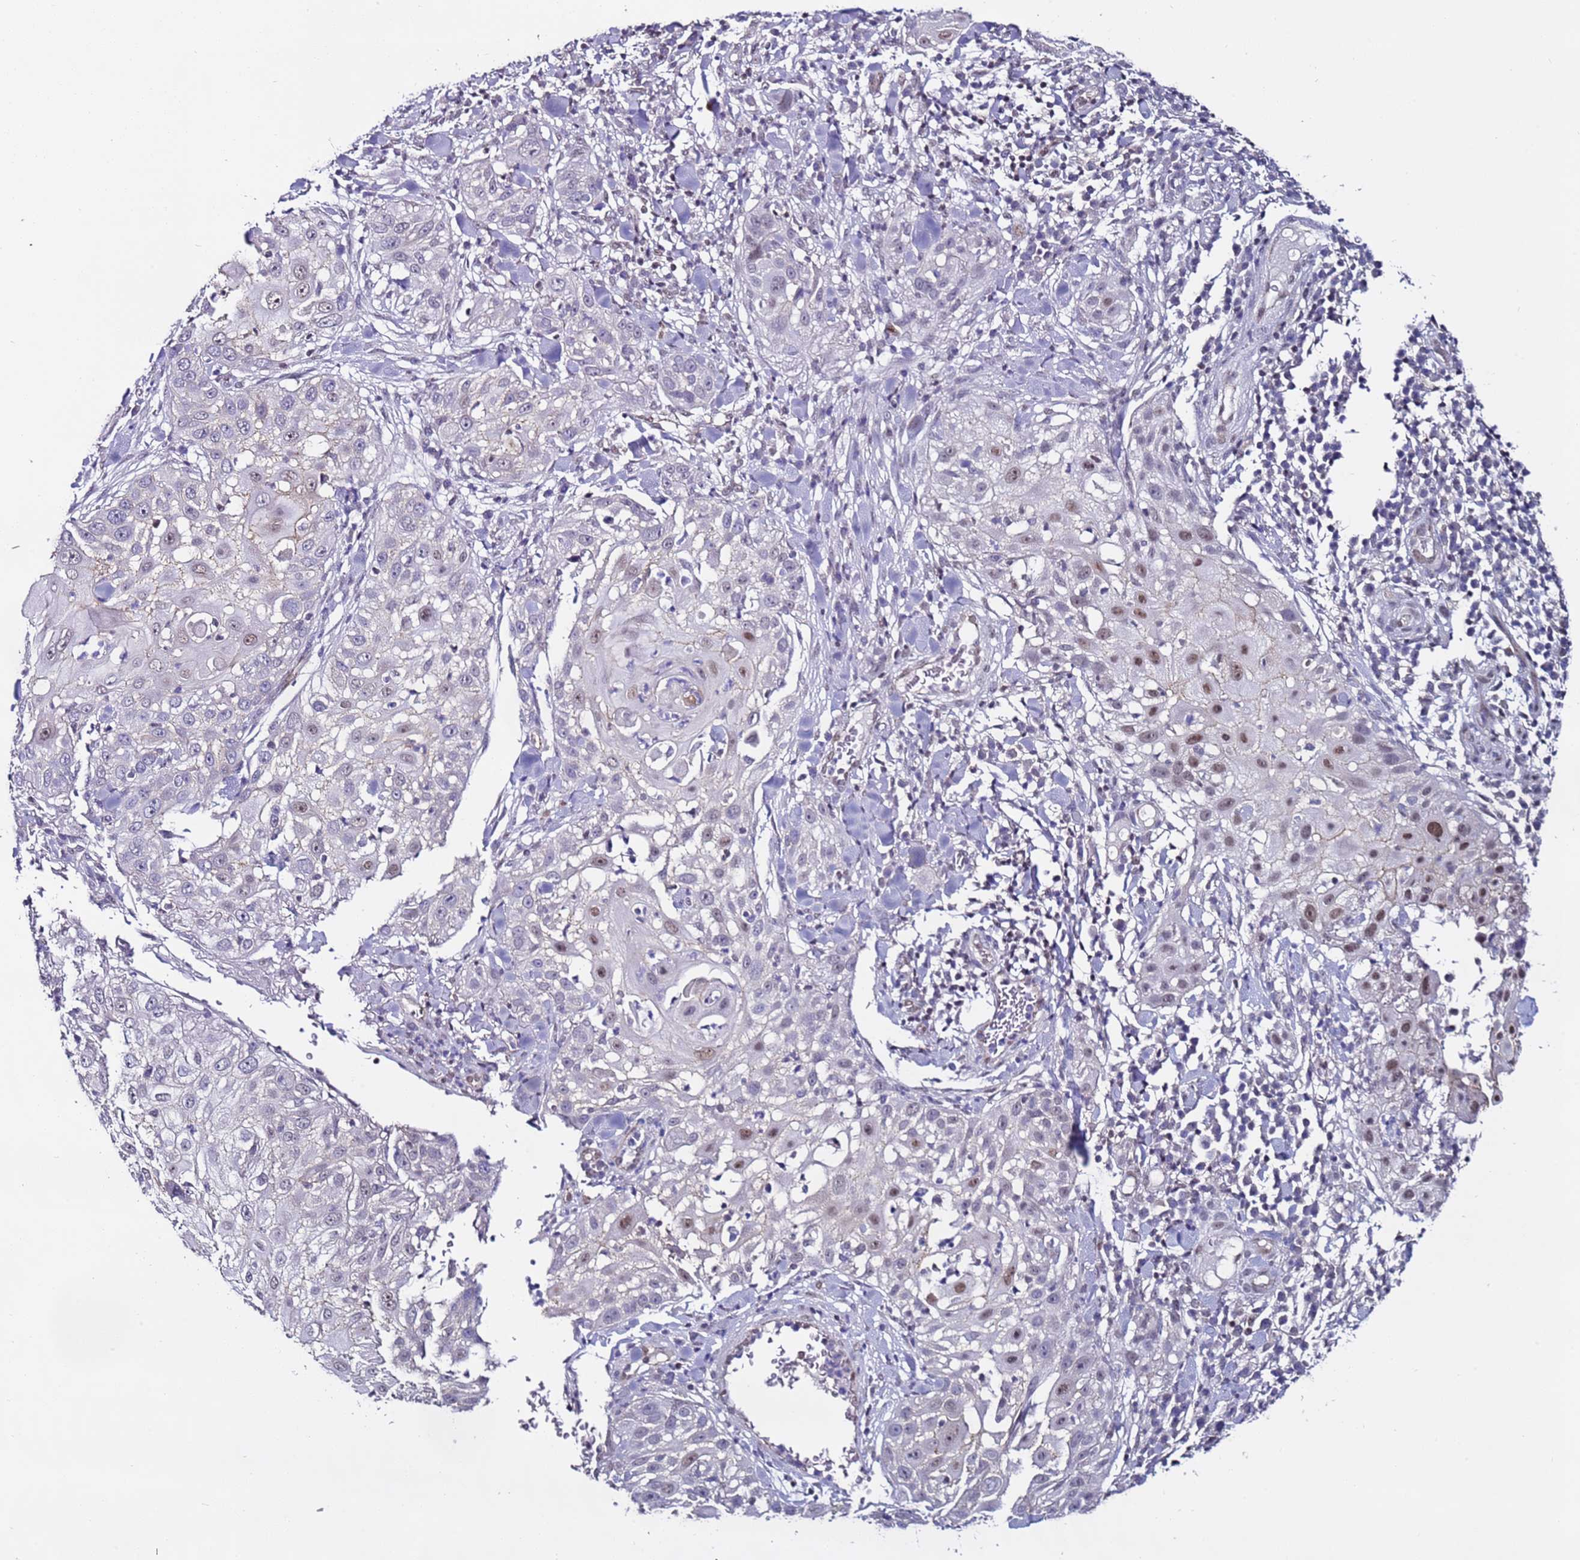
{"staining": {"intensity": "weak", "quantity": "25%-75%", "location": "cytoplasmic/membranous,nuclear"}, "tissue": "skin cancer", "cell_type": "Tumor cells", "image_type": "cancer", "snomed": [{"axis": "morphology", "description": "Squamous cell carcinoma, NOS"}, {"axis": "topography", "description": "Skin"}], "caption": "Skin cancer stained with immunohistochemistry displays weak cytoplasmic/membranous and nuclear positivity in approximately 25%-75% of tumor cells. Ihc stains the protein in brown and the nuclei are stained blue.", "gene": "TENM3", "patient": {"sex": "female", "age": 44}}